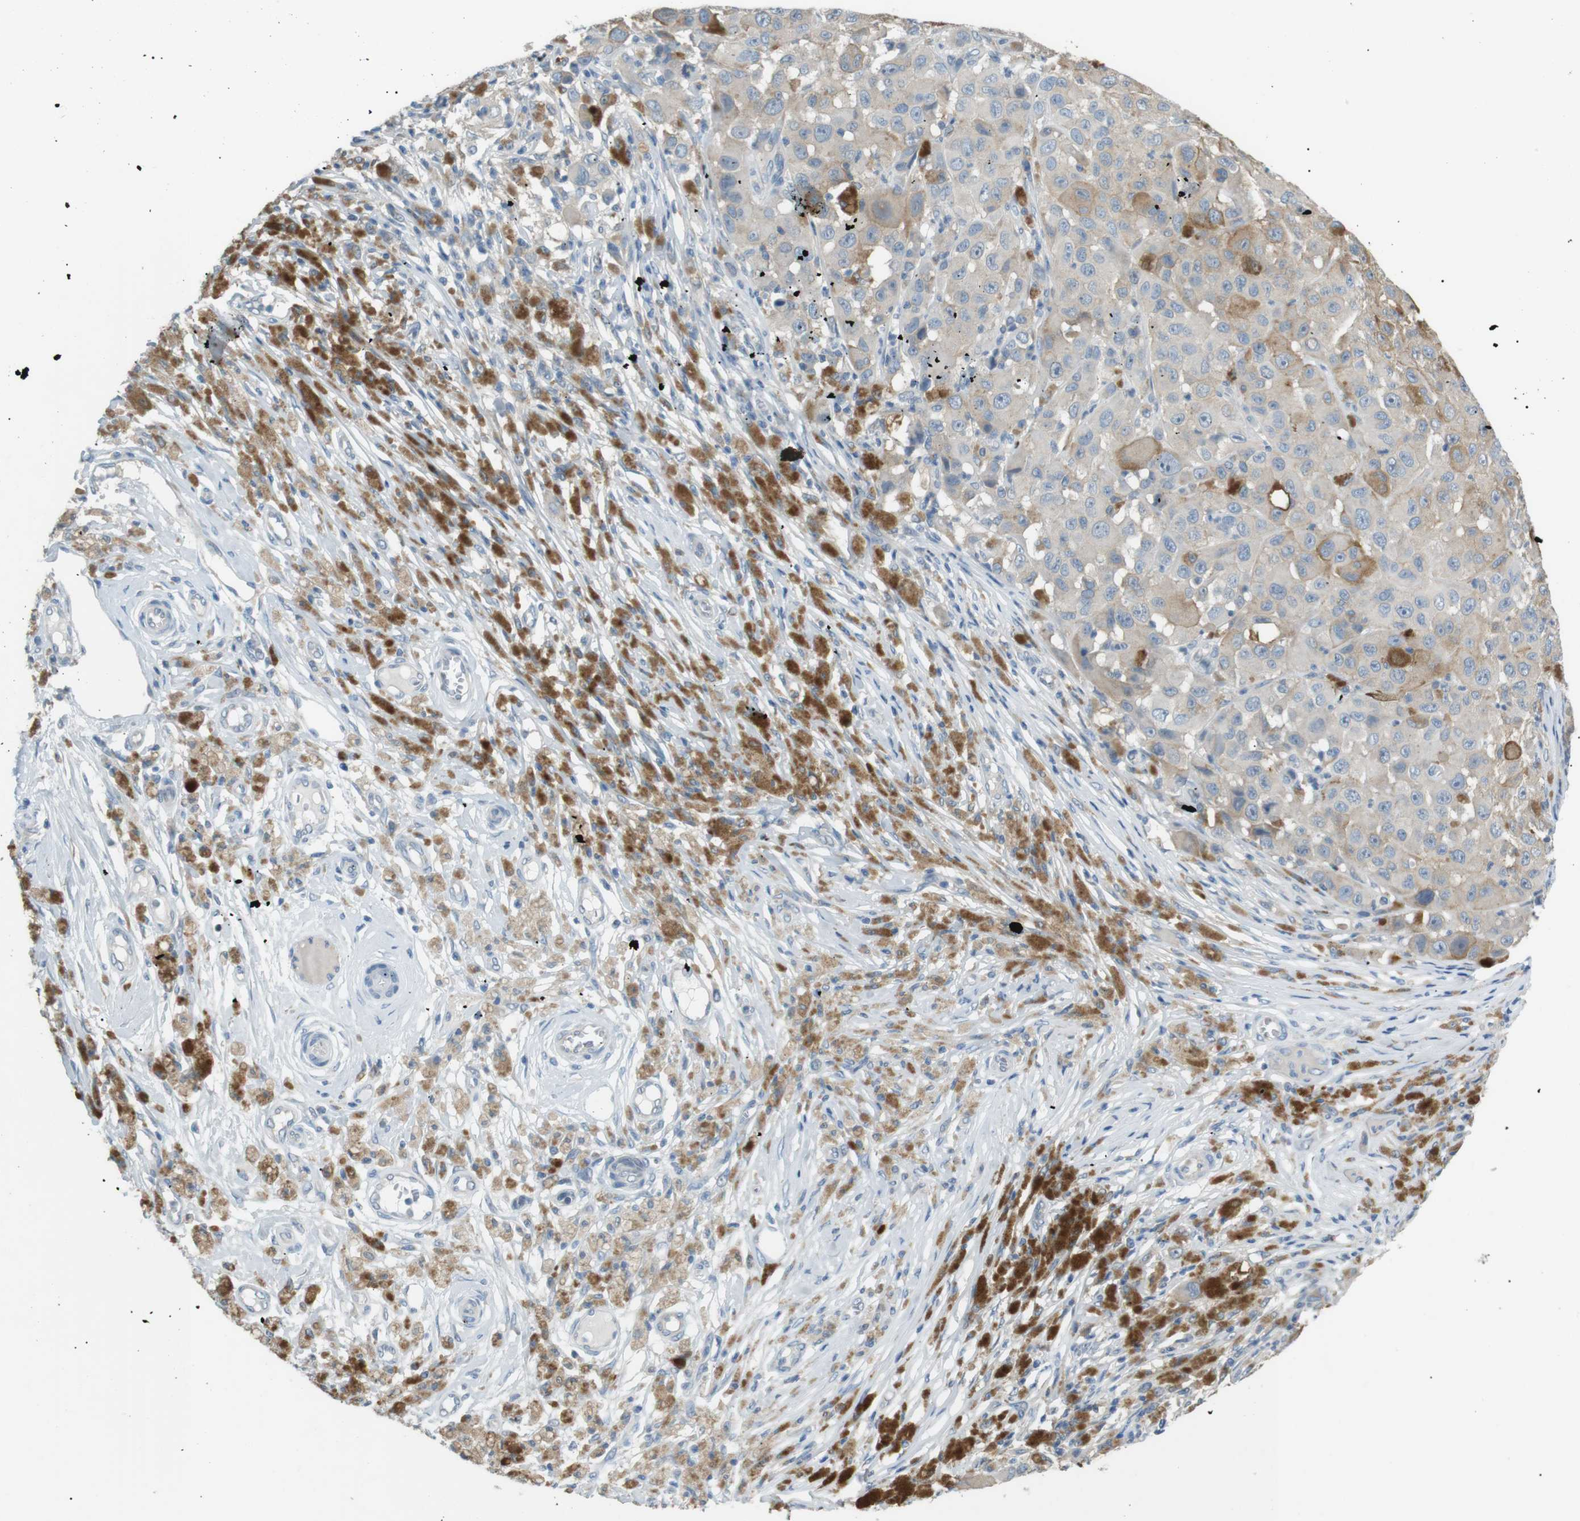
{"staining": {"intensity": "weak", "quantity": "<25%", "location": "cytoplasmic/membranous"}, "tissue": "melanoma", "cell_type": "Tumor cells", "image_type": "cancer", "snomed": [{"axis": "morphology", "description": "Malignant melanoma, NOS"}, {"axis": "topography", "description": "Skin"}], "caption": "Image shows no significant protein staining in tumor cells of melanoma.", "gene": "CDH26", "patient": {"sex": "male", "age": 96}}